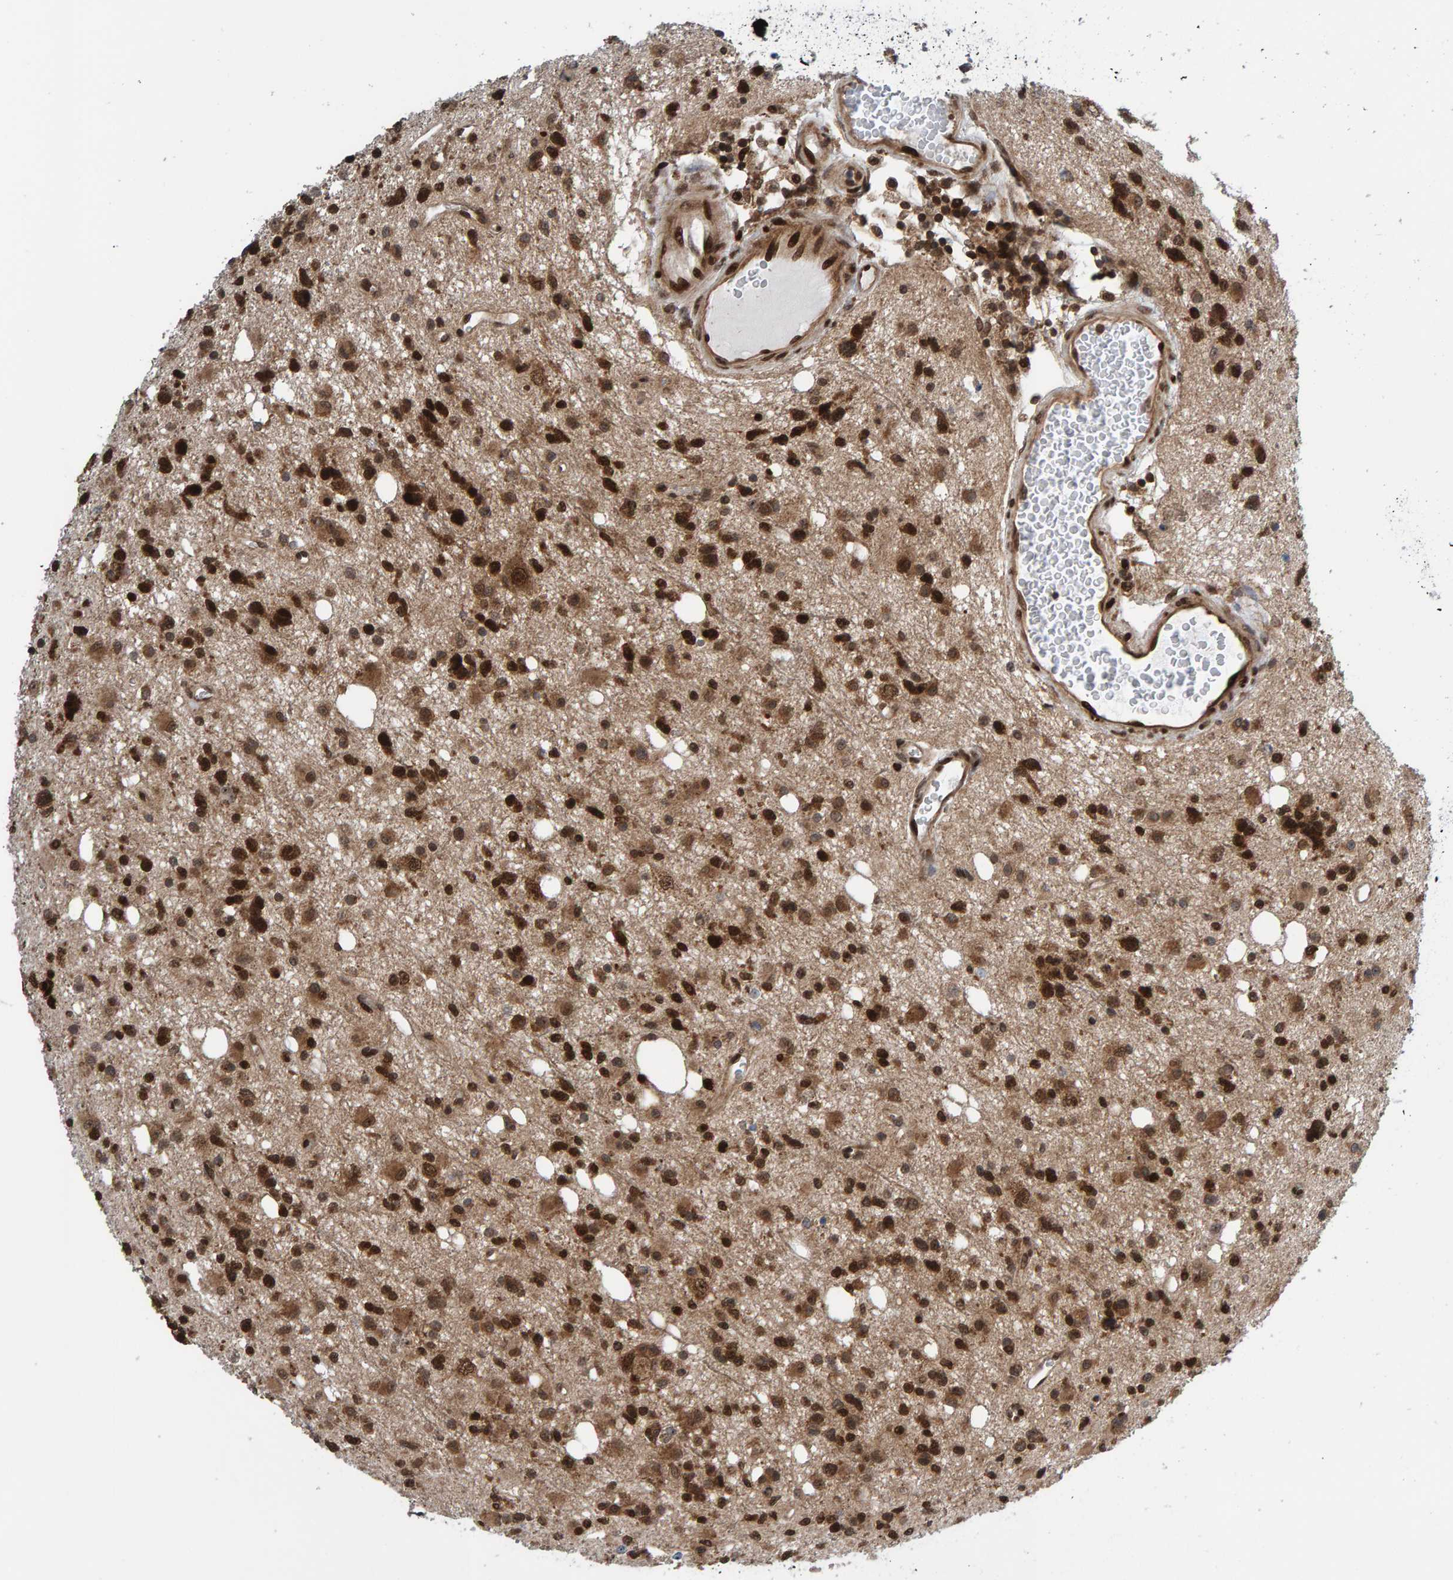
{"staining": {"intensity": "strong", "quantity": ">75%", "location": "cytoplasmic/membranous,nuclear"}, "tissue": "glioma", "cell_type": "Tumor cells", "image_type": "cancer", "snomed": [{"axis": "morphology", "description": "Glioma, malignant, High grade"}, {"axis": "topography", "description": "Brain"}], "caption": "Malignant glioma (high-grade) stained for a protein displays strong cytoplasmic/membranous and nuclear positivity in tumor cells.", "gene": "ZNF366", "patient": {"sex": "female", "age": 62}}